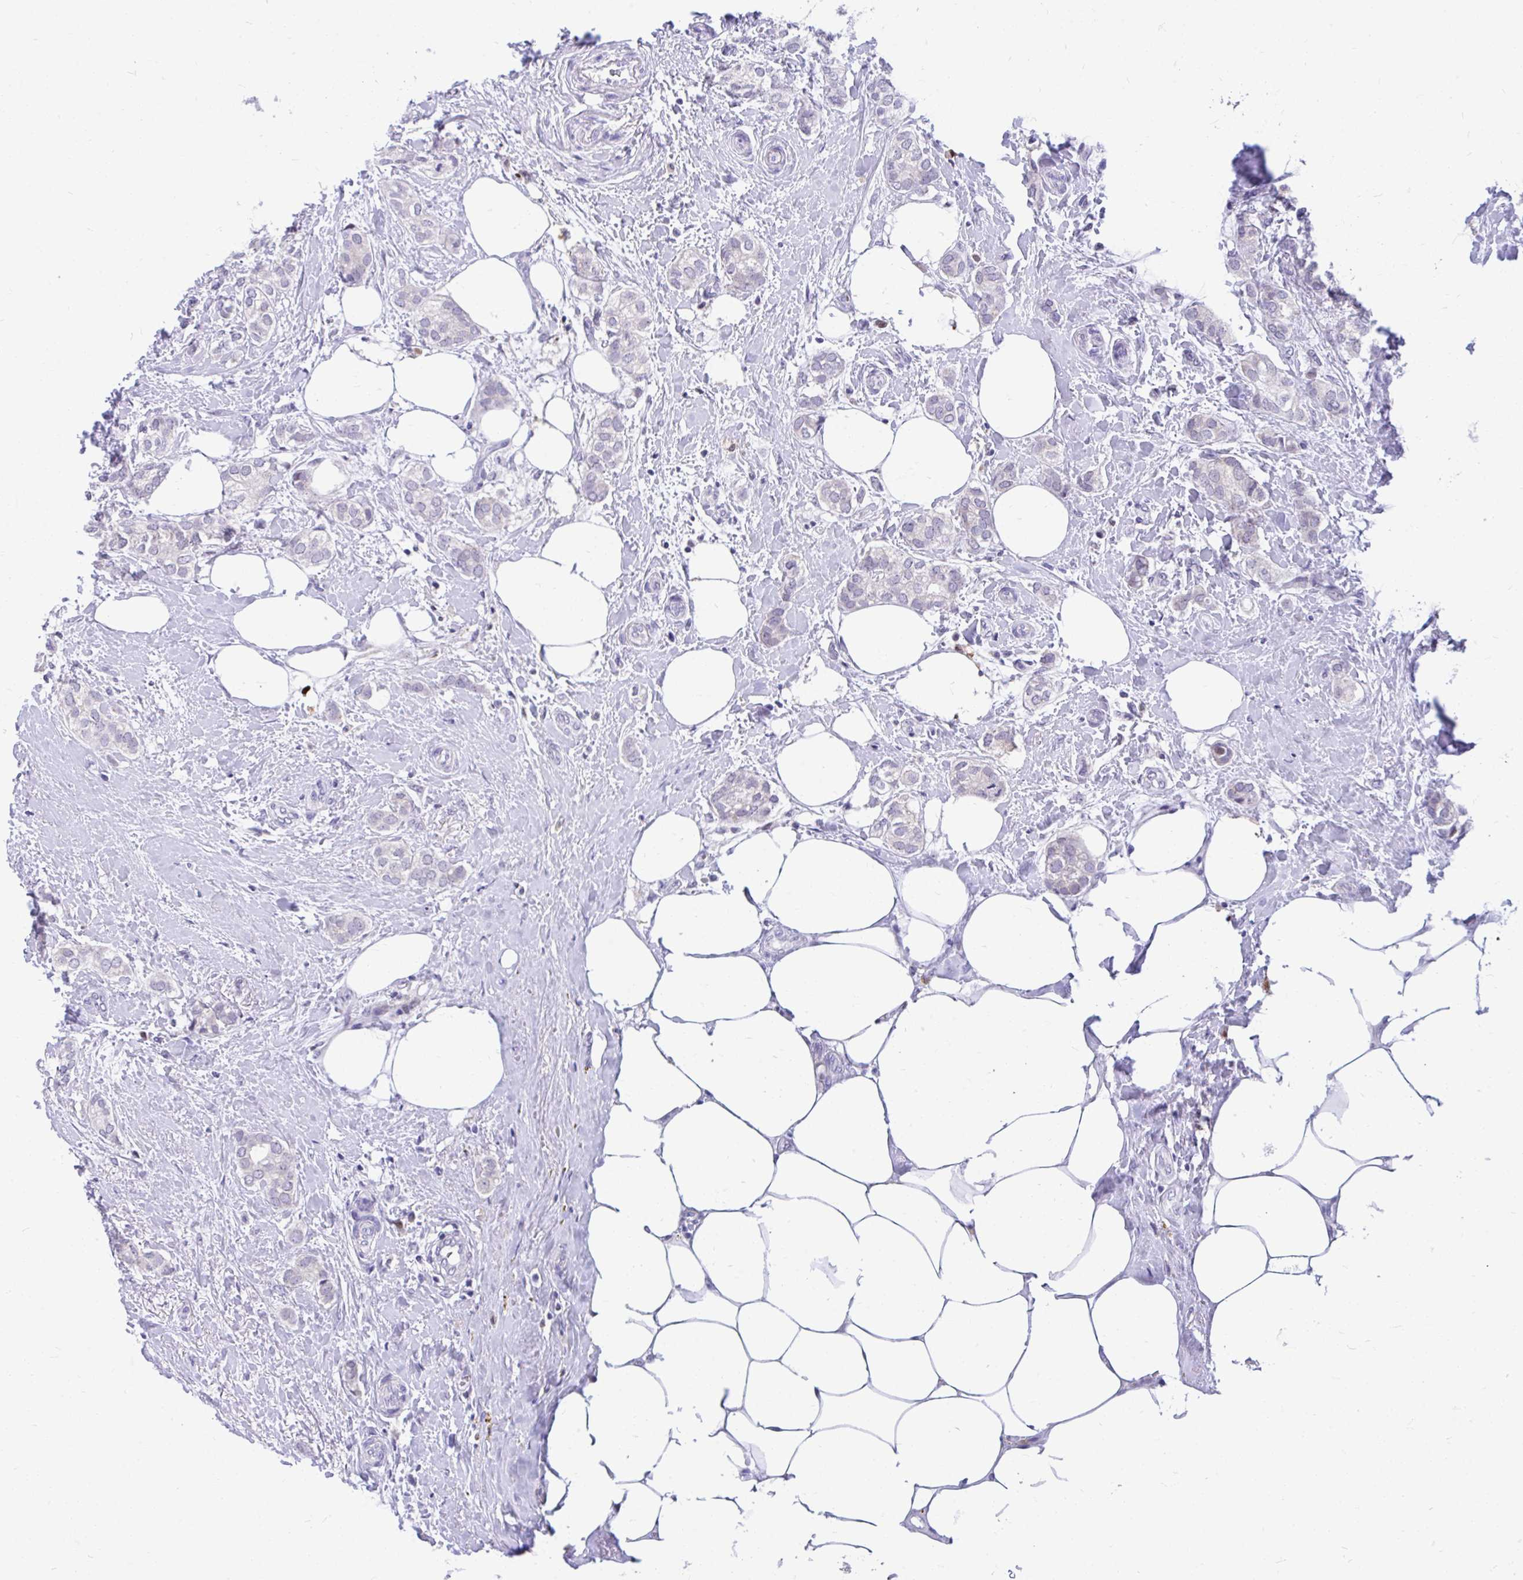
{"staining": {"intensity": "negative", "quantity": "none", "location": "none"}, "tissue": "breast cancer", "cell_type": "Tumor cells", "image_type": "cancer", "snomed": [{"axis": "morphology", "description": "Duct carcinoma"}, {"axis": "topography", "description": "Breast"}], "caption": "This is an immunohistochemistry histopathology image of breast intraductal carcinoma. There is no staining in tumor cells.", "gene": "GLB1L2", "patient": {"sex": "female", "age": 73}}